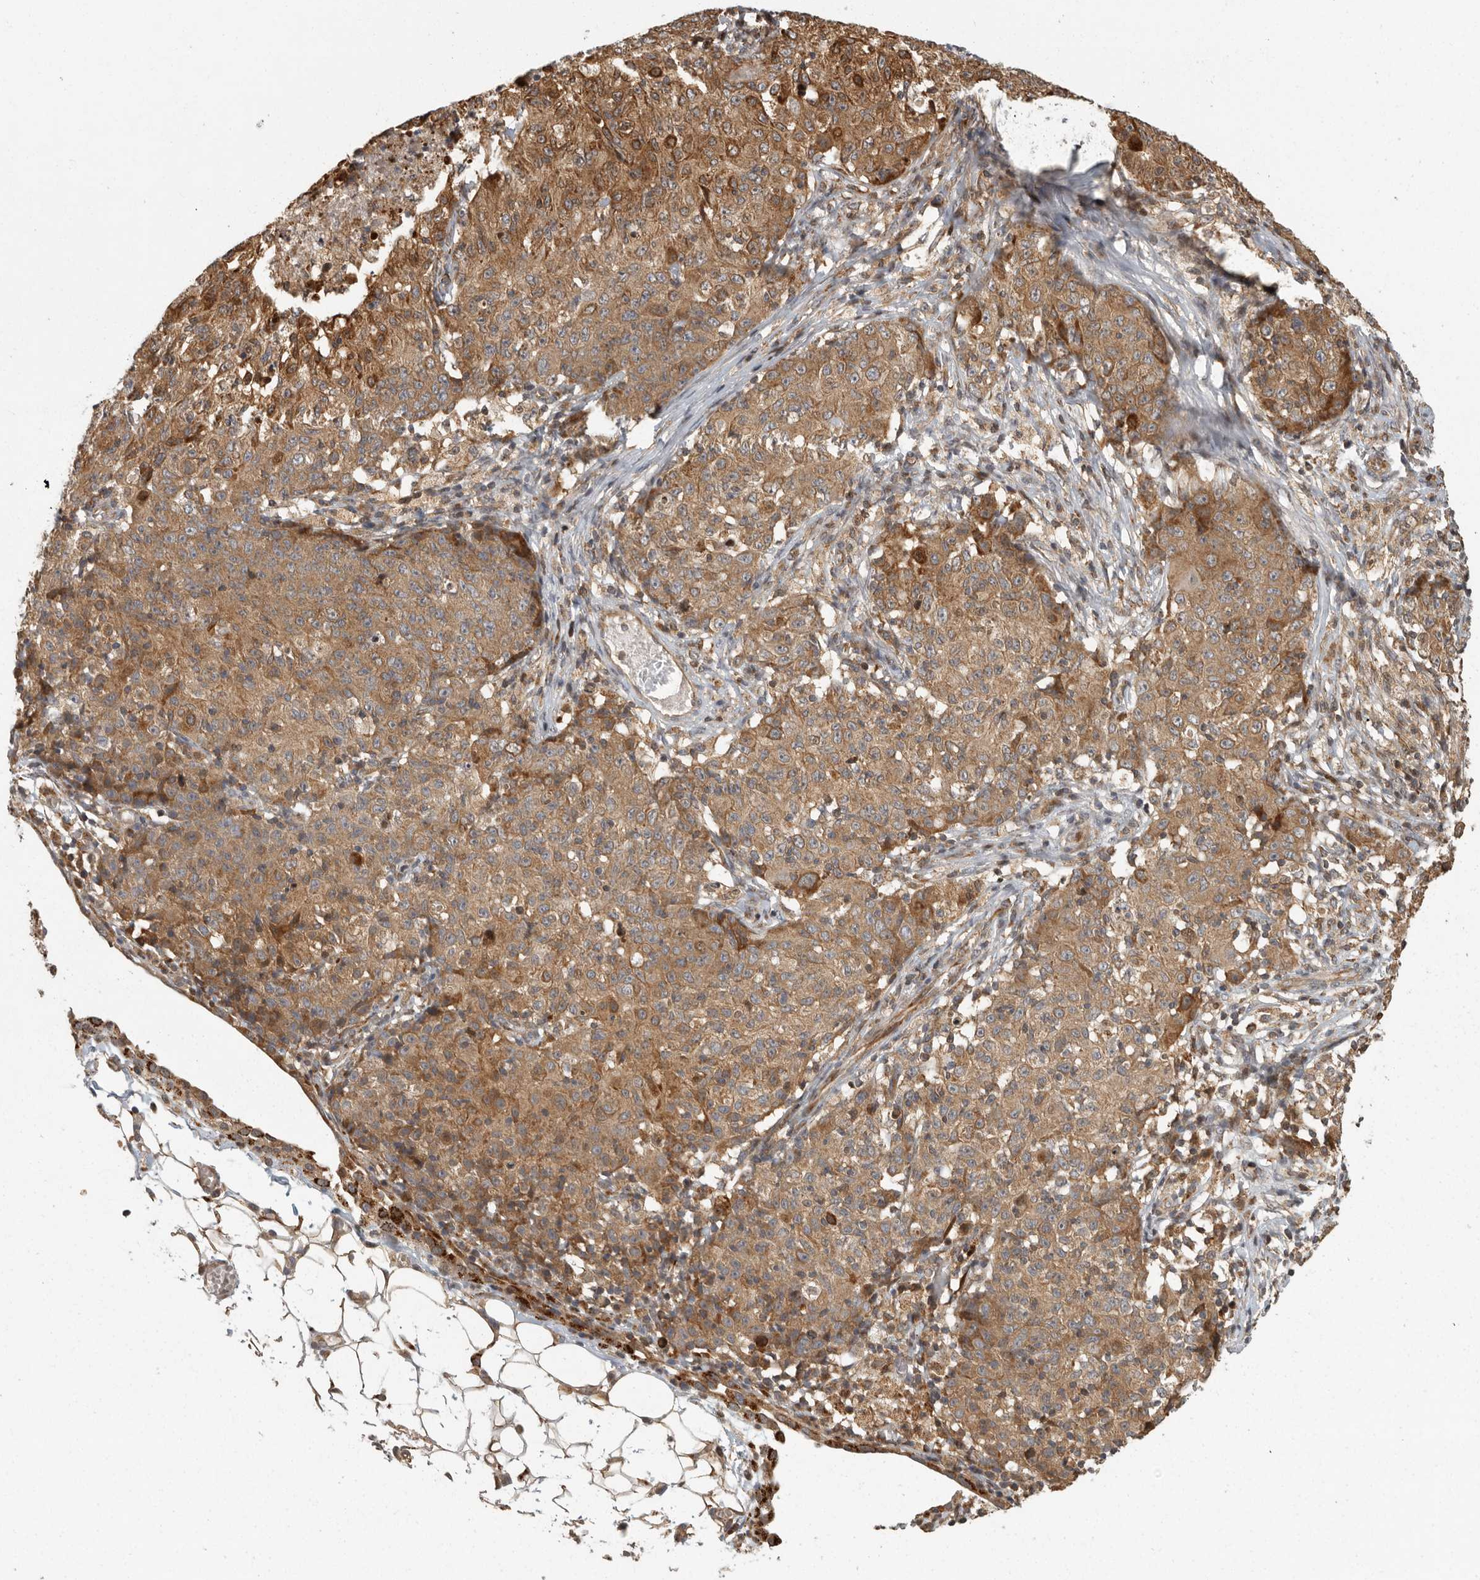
{"staining": {"intensity": "moderate", "quantity": ">75%", "location": "cytoplasmic/membranous"}, "tissue": "ovarian cancer", "cell_type": "Tumor cells", "image_type": "cancer", "snomed": [{"axis": "morphology", "description": "Carcinoma, endometroid"}, {"axis": "topography", "description": "Ovary"}], "caption": "Ovarian cancer stained with a brown dye shows moderate cytoplasmic/membranous positive expression in about >75% of tumor cells.", "gene": "SWT1", "patient": {"sex": "female", "age": 42}}